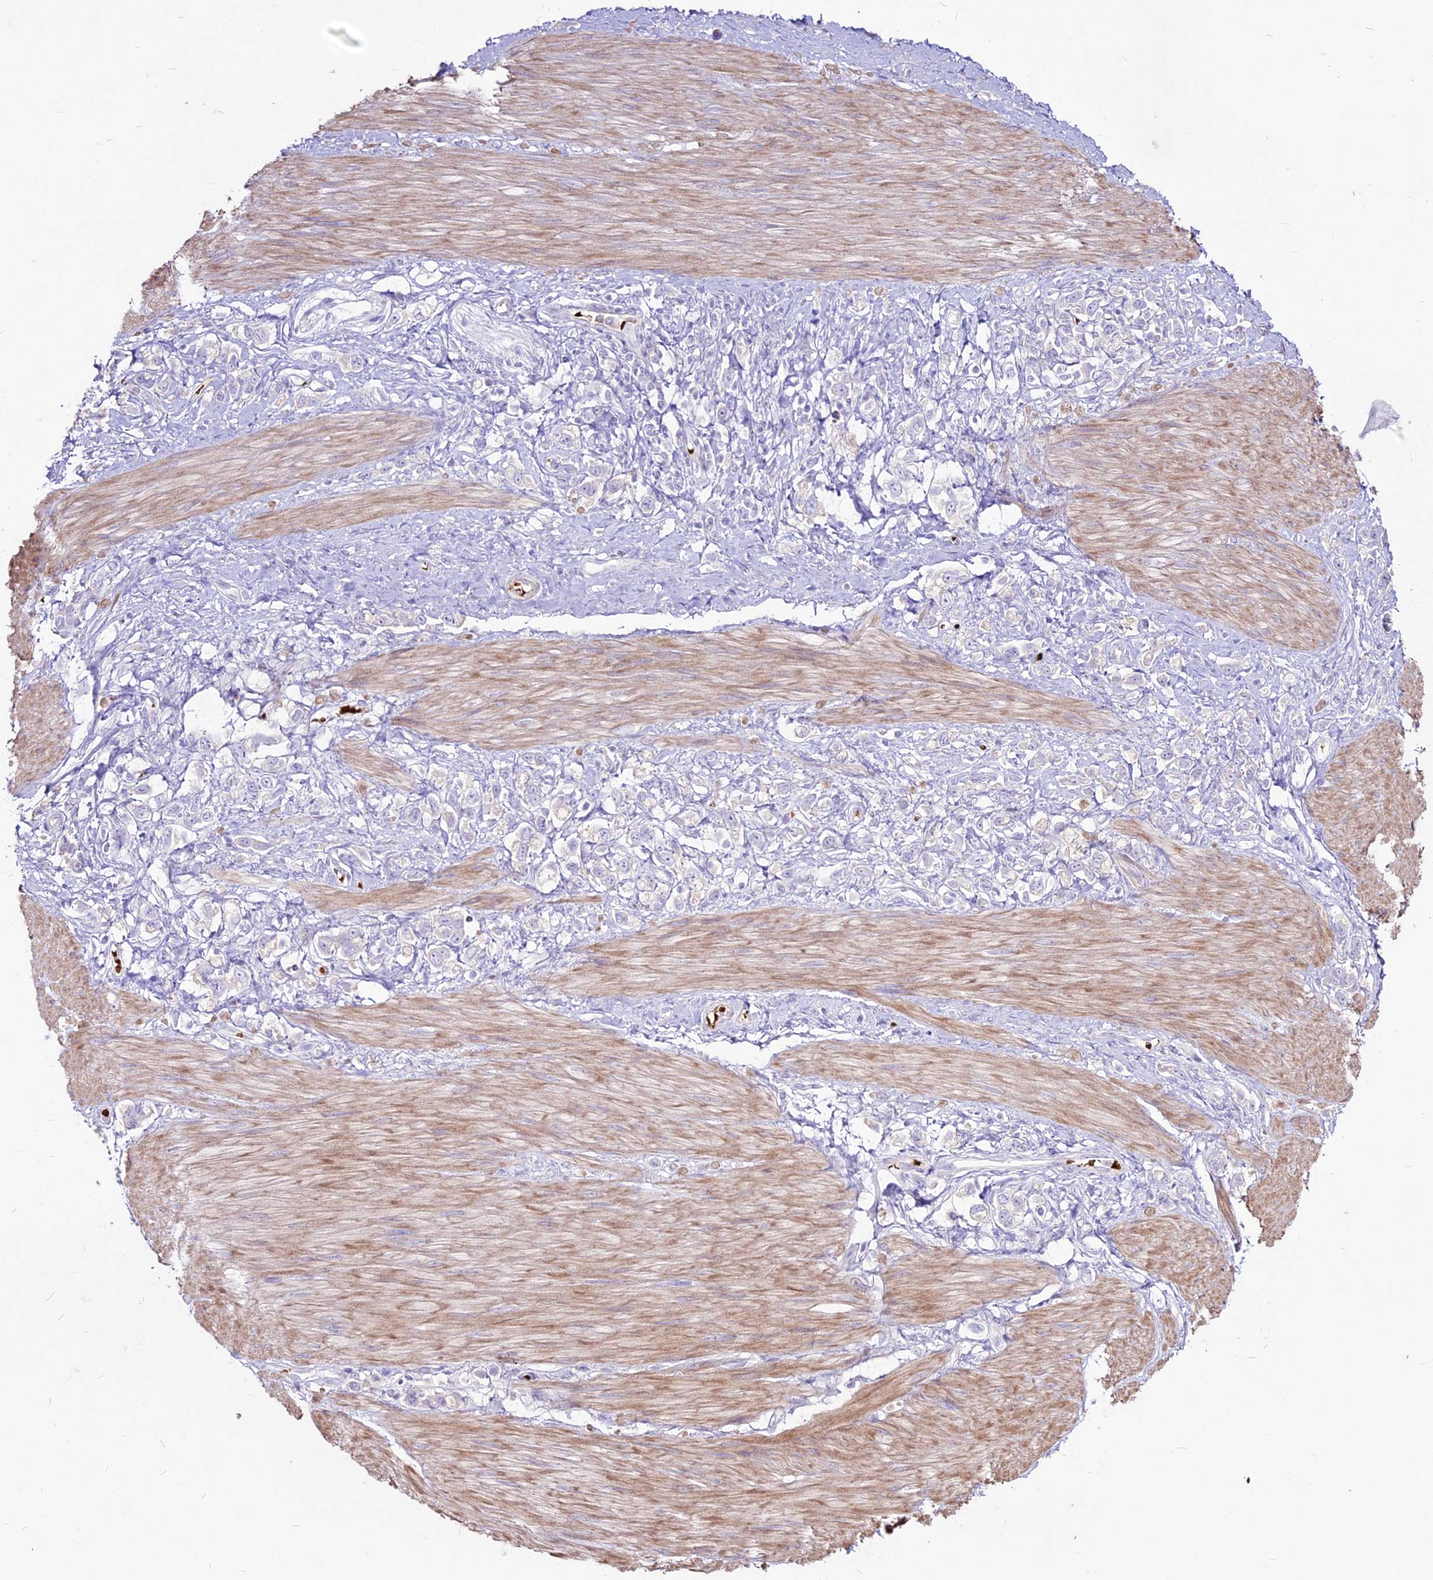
{"staining": {"intensity": "negative", "quantity": "none", "location": "none"}, "tissue": "stomach cancer", "cell_type": "Tumor cells", "image_type": "cancer", "snomed": [{"axis": "morphology", "description": "Adenocarcinoma, NOS"}, {"axis": "topography", "description": "Stomach"}], "caption": "IHC micrograph of human stomach cancer stained for a protein (brown), which demonstrates no expression in tumor cells.", "gene": "SUSD3", "patient": {"sex": "female", "age": 65}}